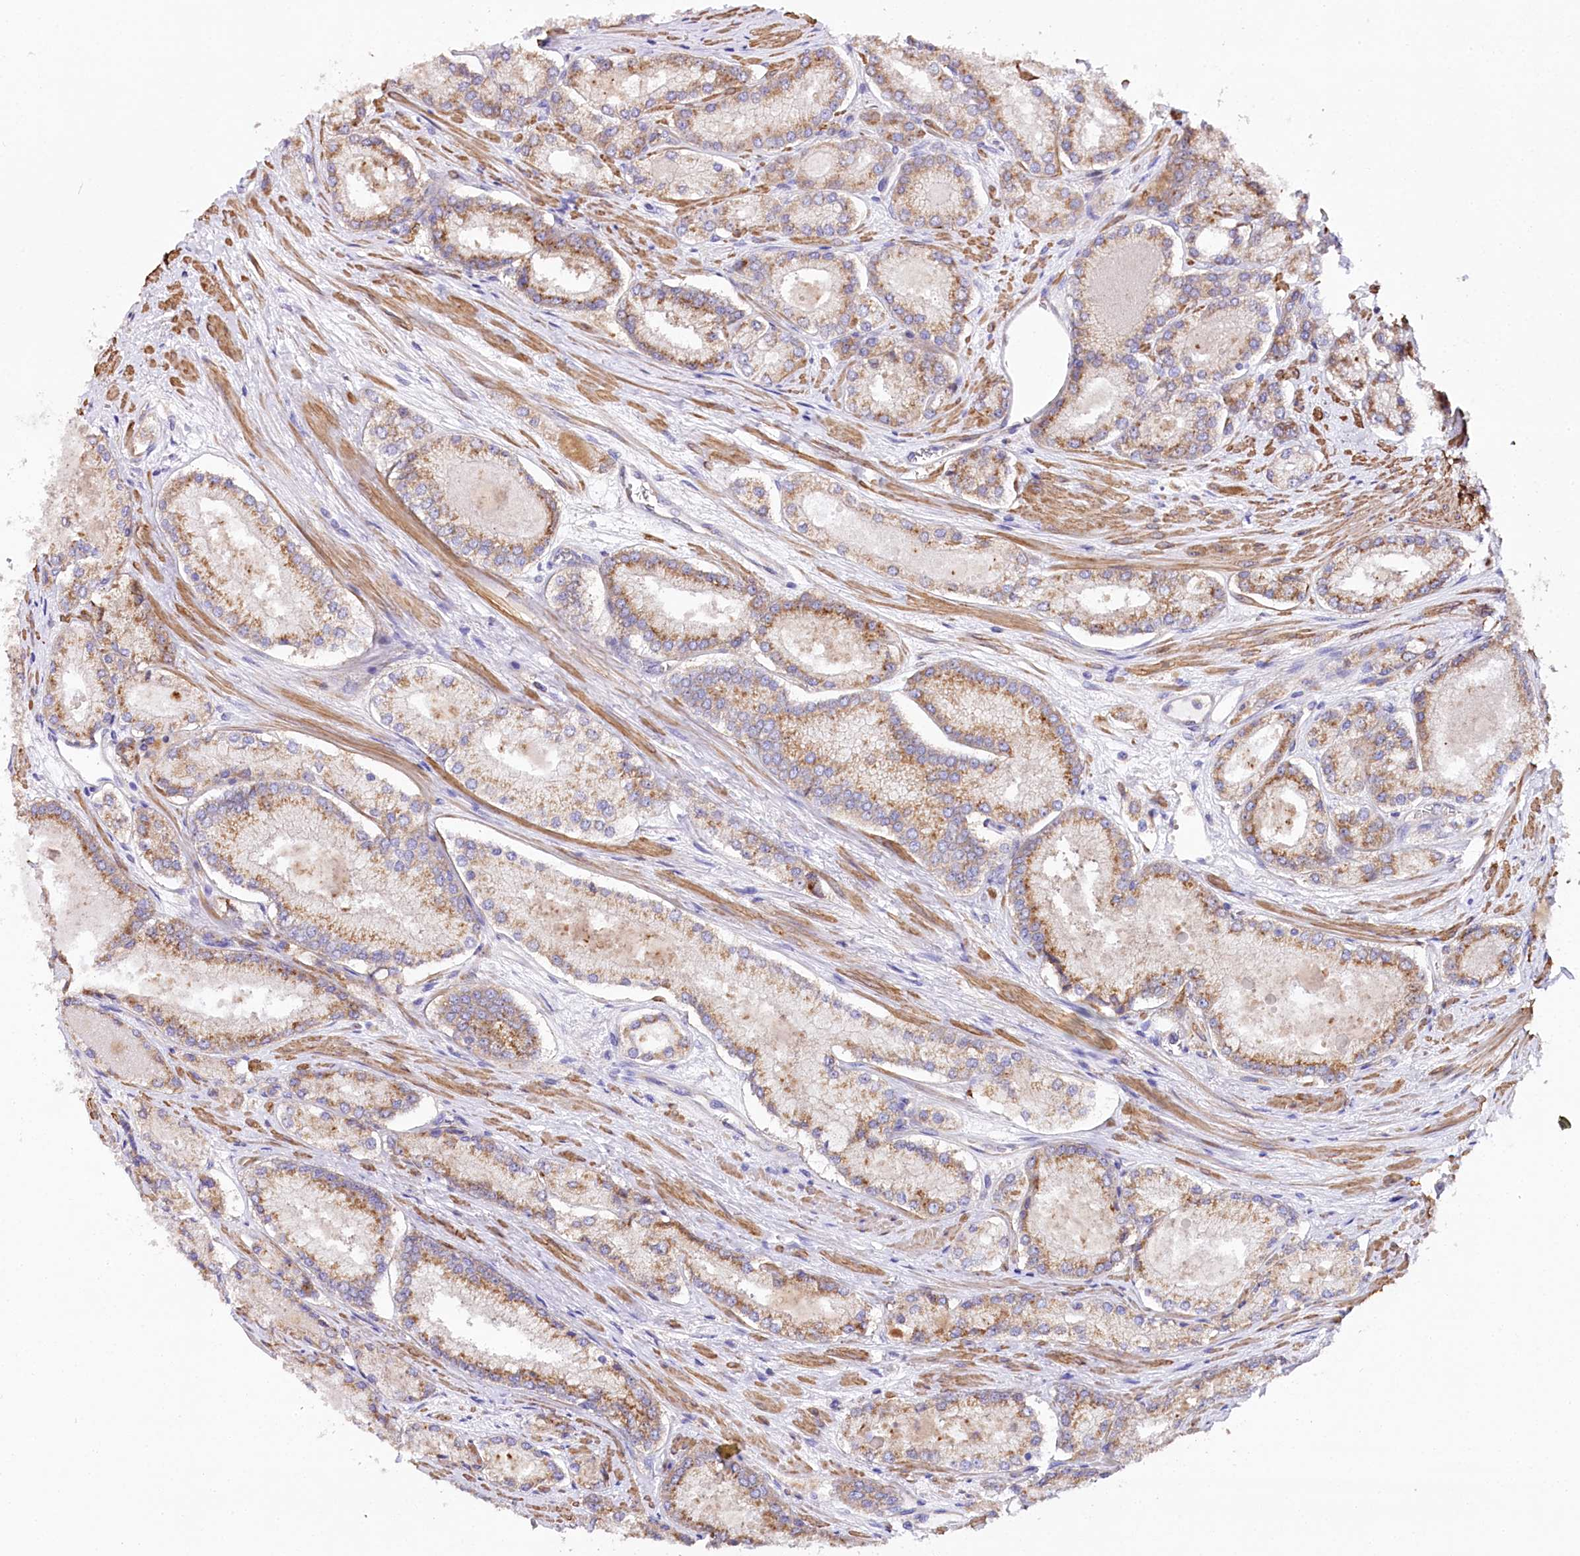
{"staining": {"intensity": "moderate", "quantity": ">75%", "location": "cytoplasmic/membranous"}, "tissue": "prostate cancer", "cell_type": "Tumor cells", "image_type": "cancer", "snomed": [{"axis": "morphology", "description": "Adenocarcinoma, Low grade"}, {"axis": "topography", "description": "Prostate"}], "caption": "Protein staining of prostate cancer (low-grade adenocarcinoma) tissue displays moderate cytoplasmic/membranous positivity in about >75% of tumor cells.", "gene": "STX6", "patient": {"sex": "male", "age": 74}}